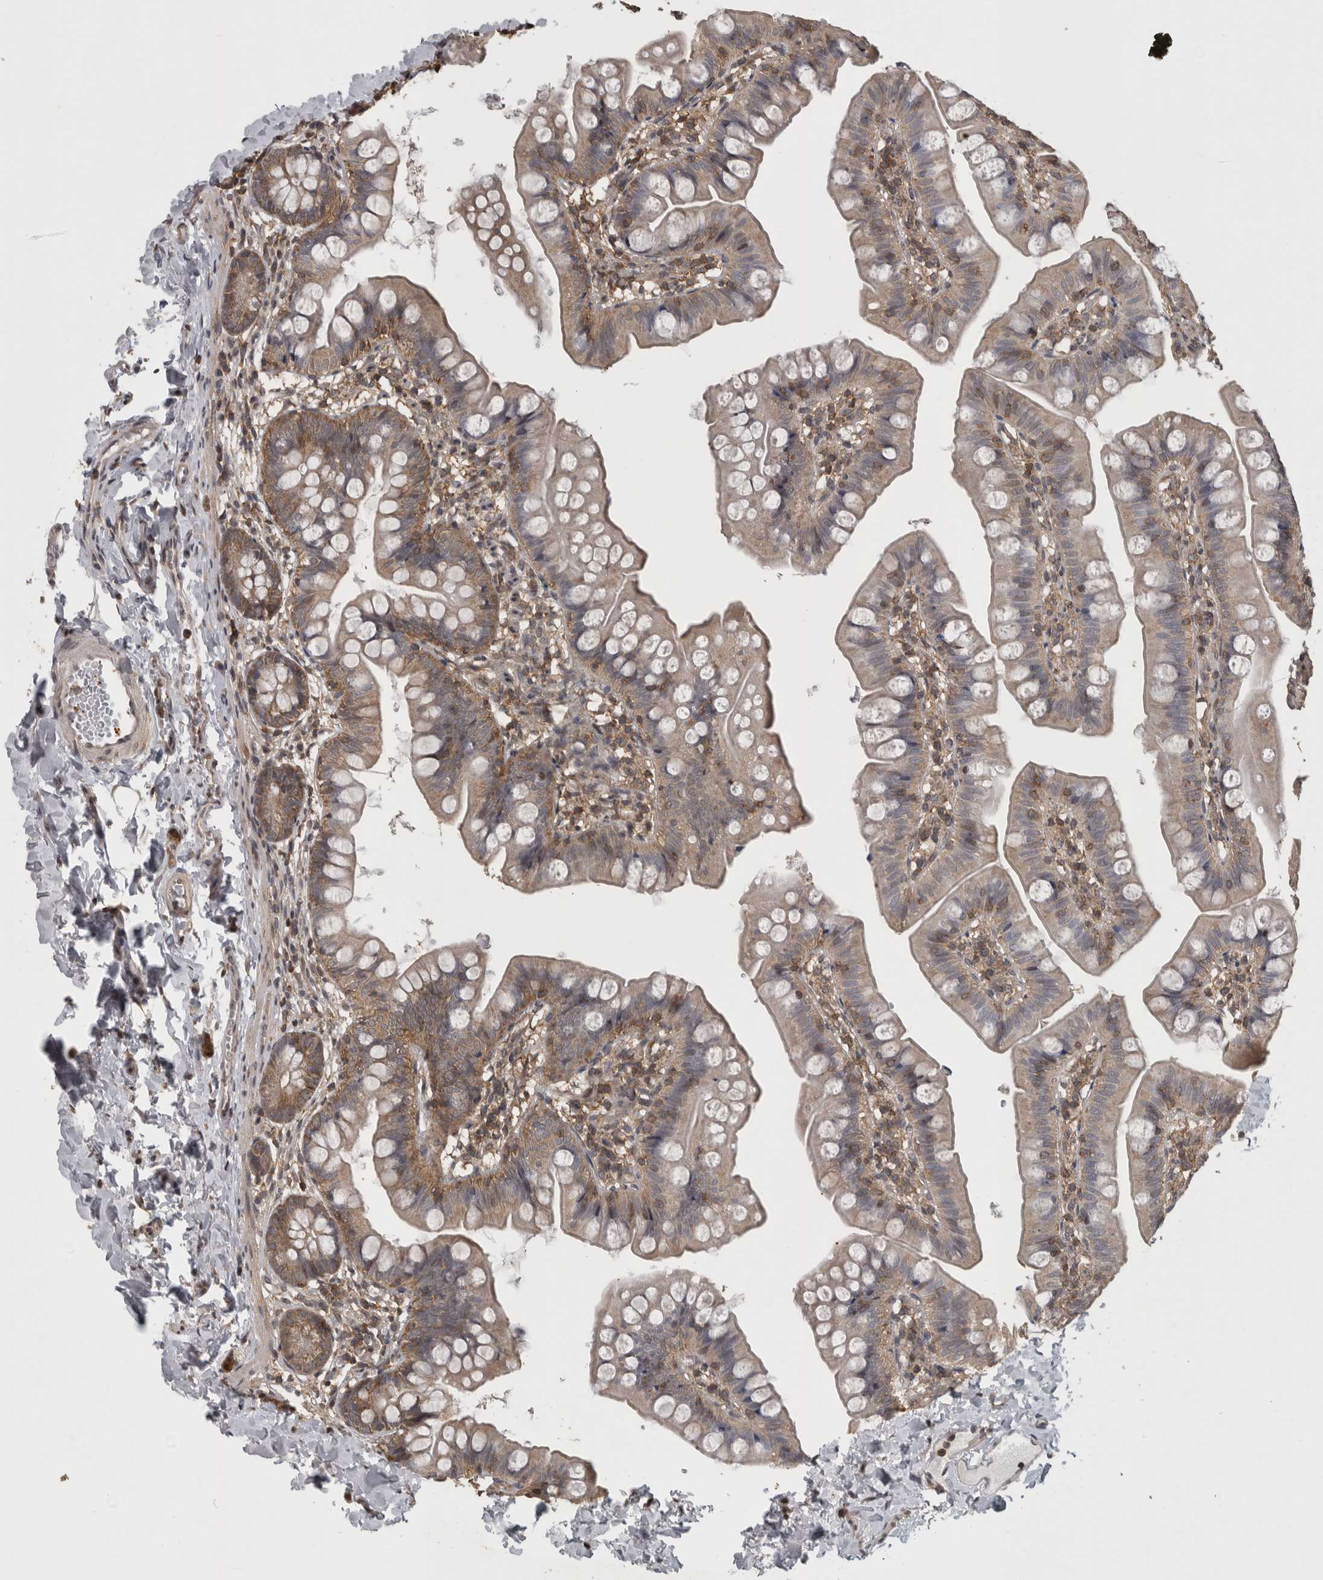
{"staining": {"intensity": "moderate", "quantity": "<25%", "location": "cytoplasmic/membranous"}, "tissue": "small intestine", "cell_type": "Glandular cells", "image_type": "normal", "snomed": [{"axis": "morphology", "description": "Normal tissue, NOS"}, {"axis": "topography", "description": "Small intestine"}], "caption": "A high-resolution micrograph shows IHC staining of benign small intestine, which exhibits moderate cytoplasmic/membranous positivity in about <25% of glandular cells.", "gene": "ATXN2", "patient": {"sex": "male", "age": 7}}